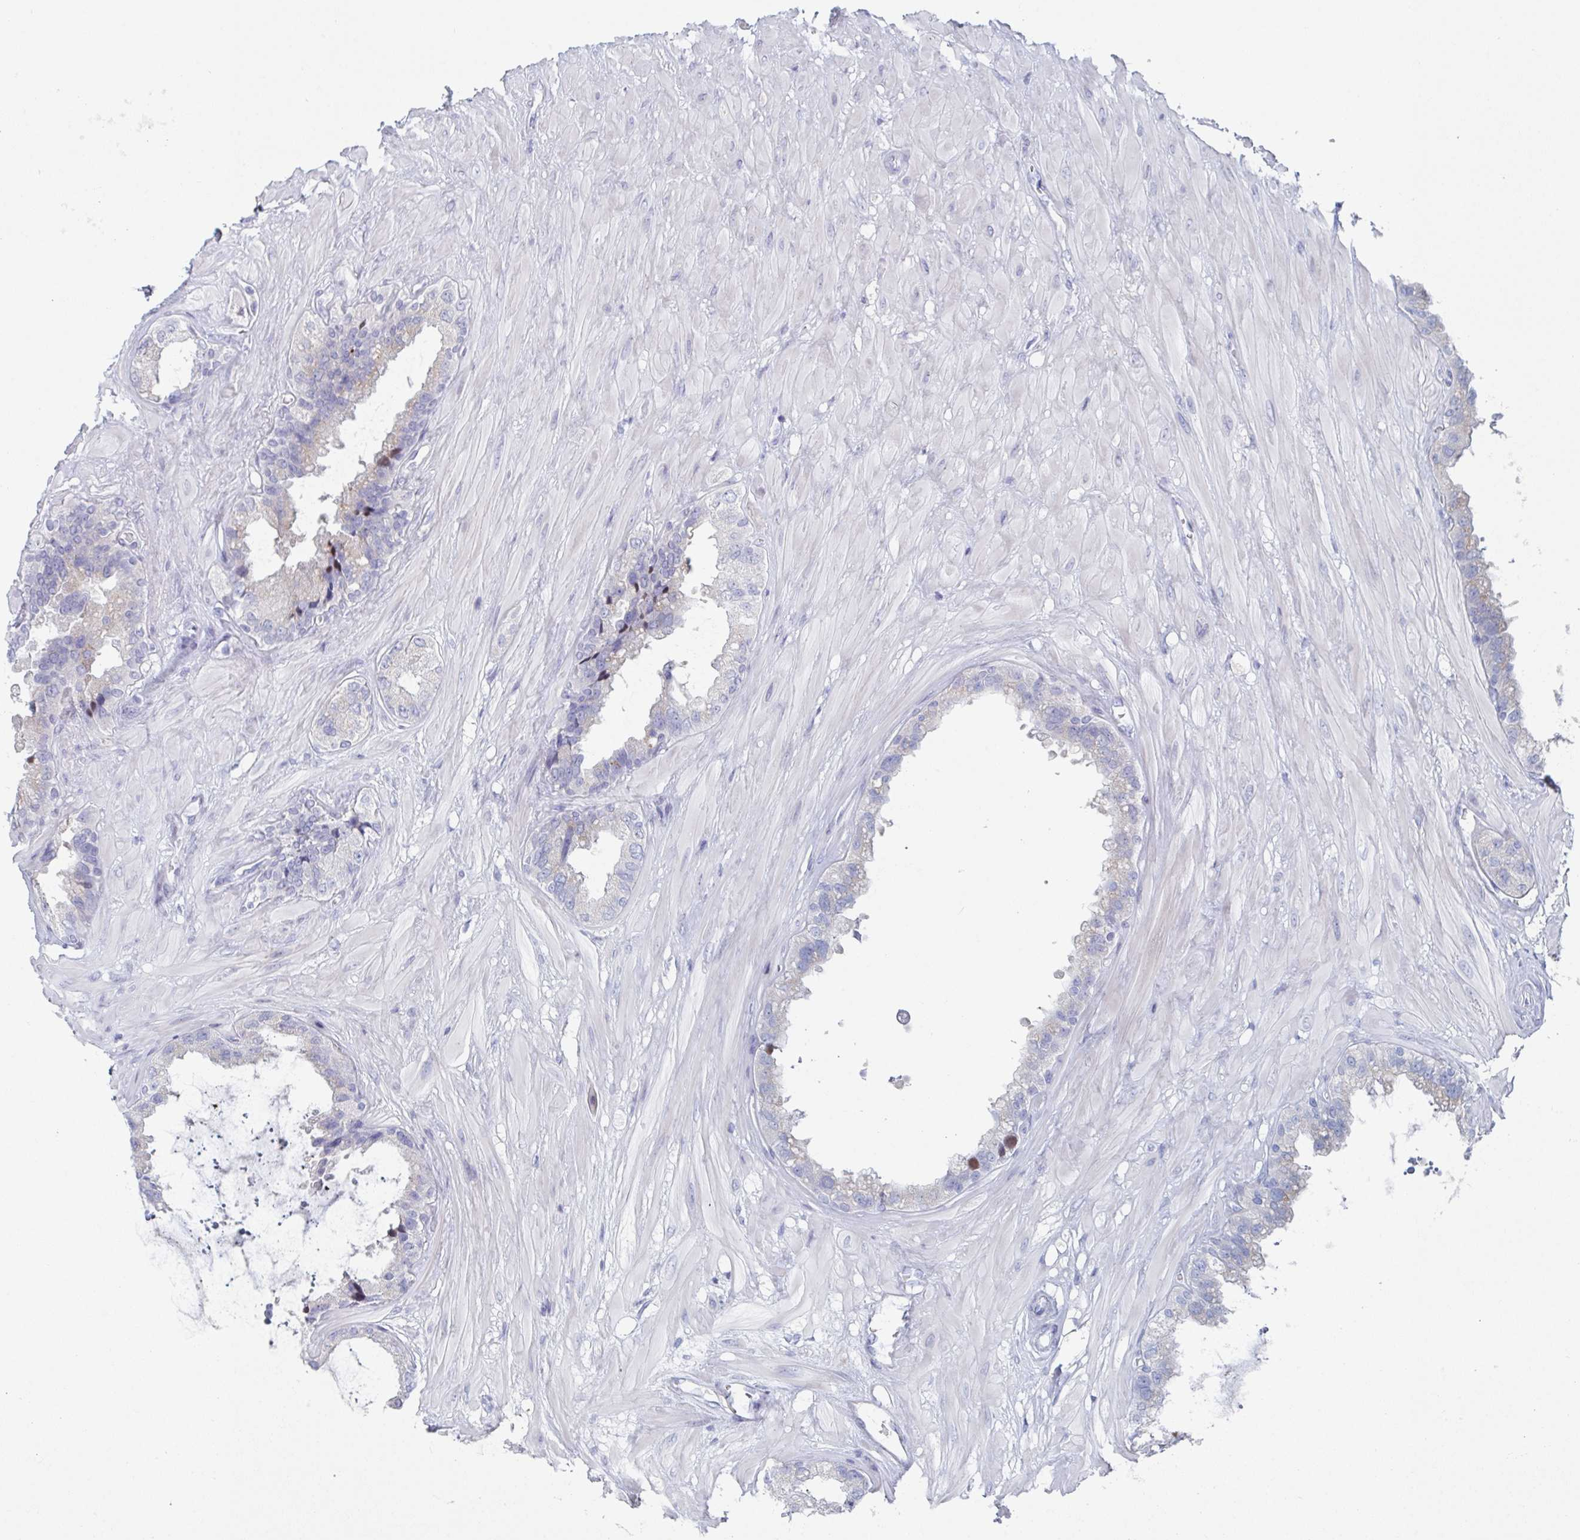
{"staining": {"intensity": "negative", "quantity": "none", "location": "none"}, "tissue": "seminal vesicle", "cell_type": "Glandular cells", "image_type": "normal", "snomed": [{"axis": "morphology", "description": "Normal tissue, NOS"}, {"axis": "topography", "description": "Seminal veicle"}, {"axis": "topography", "description": "Peripheral nerve tissue"}], "caption": "The micrograph exhibits no staining of glandular cells in benign seminal vesicle.", "gene": "NT5C3B", "patient": {"sex": "male", "age": 76}}